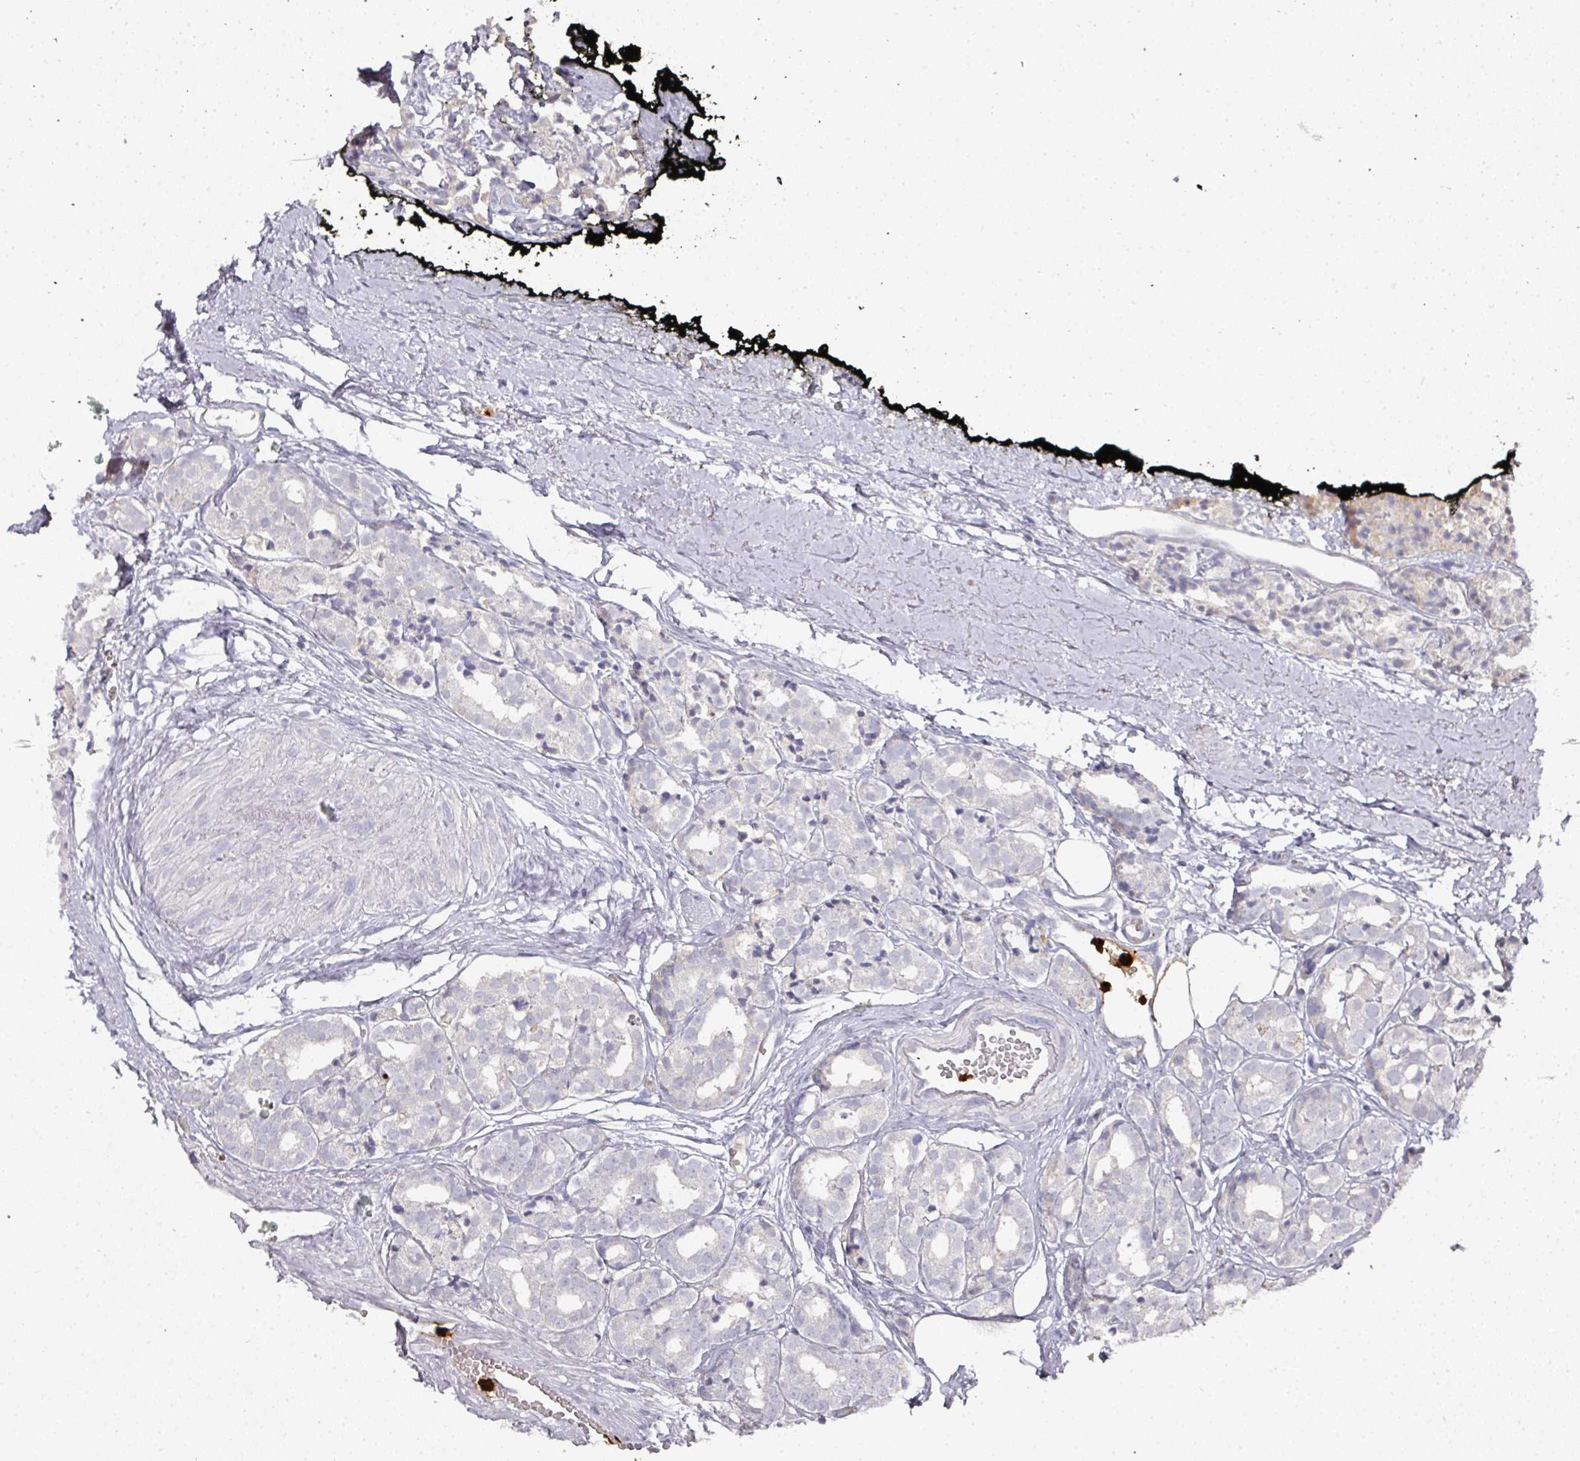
{"staining": {"intensity": "negative", "quantity": "none", "location": "none"}, "tissue": "prostate cancer", "cell_type": "Tumor cells", "image_type": "cancer", "snomed": [{"axis": "morphology", "description": "Adenocarcinoma, High grade"}, {"axis": "topography", "description": "Prostate"}], "caption": "Immunohistochemistry photomicrograph of neoplastic tissue: prostate cancer (adenocarcinoma (high-grade)) stained with DAB demonstrates no significant protein positivity in tumor cells.", "gene": "CAMP", "patient": {"sex": "male", "age": 71}}